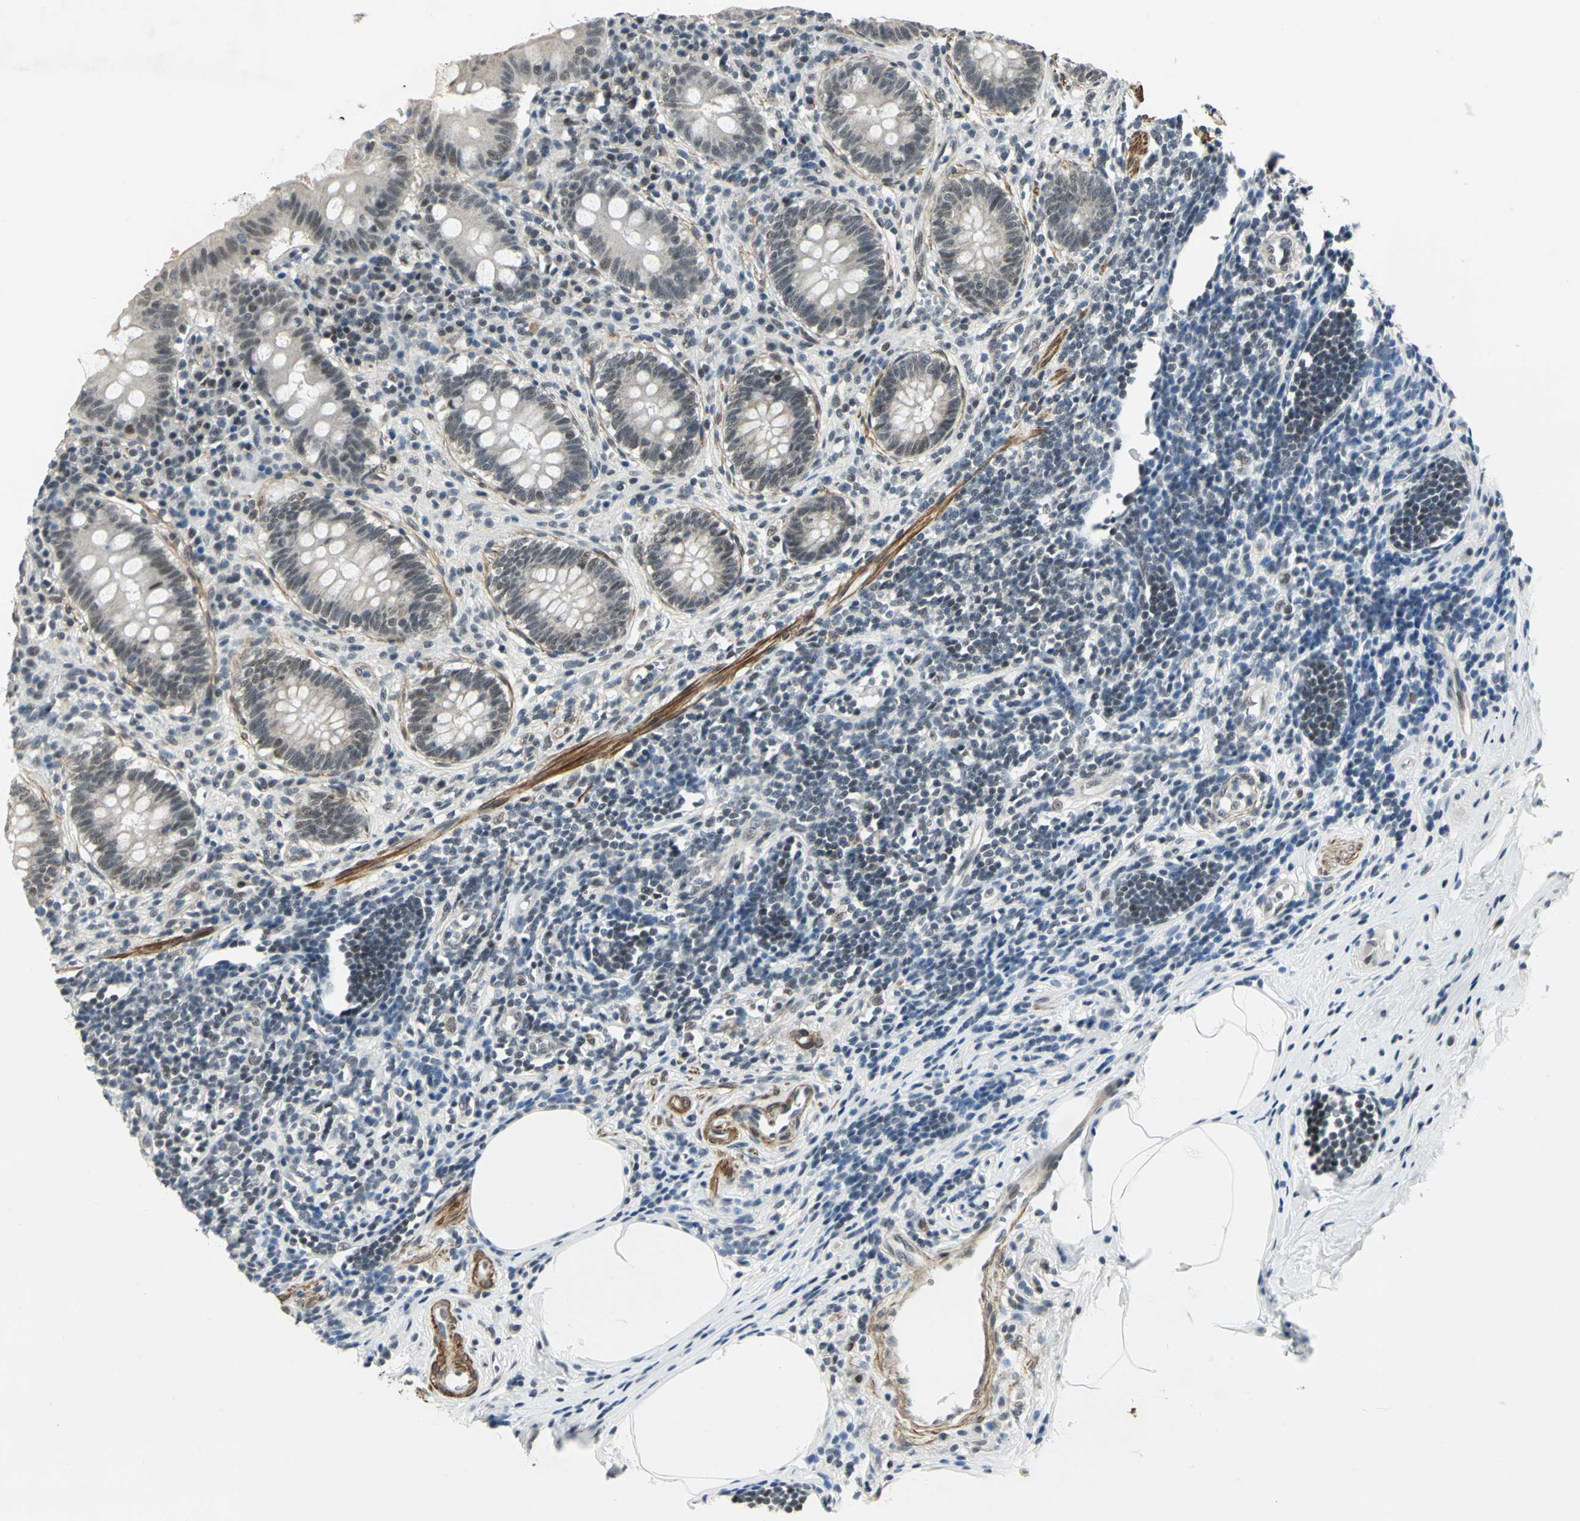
{"staining": {"intensity": "weak", "quantity": "25%-75%", "location": "cytoplasmic/membranous,nuclear"}, "tissue": "appendix", "cell_type": "Glandular cells", "image_type": "normal", "snomed": [{"axis": "morphology", "description": "Normal tissue, NOS"}, {"axis": "topography", "description": "Appendix"}], "caption": "Human appendix stained for a protein (brown) demonstrates weak cytoplasmic/membranous,nuclear positive expression in approximately 25%-75% of glandular cells.", "gene": "MTA1", "patient": {"sex": "female", "age": 50}}